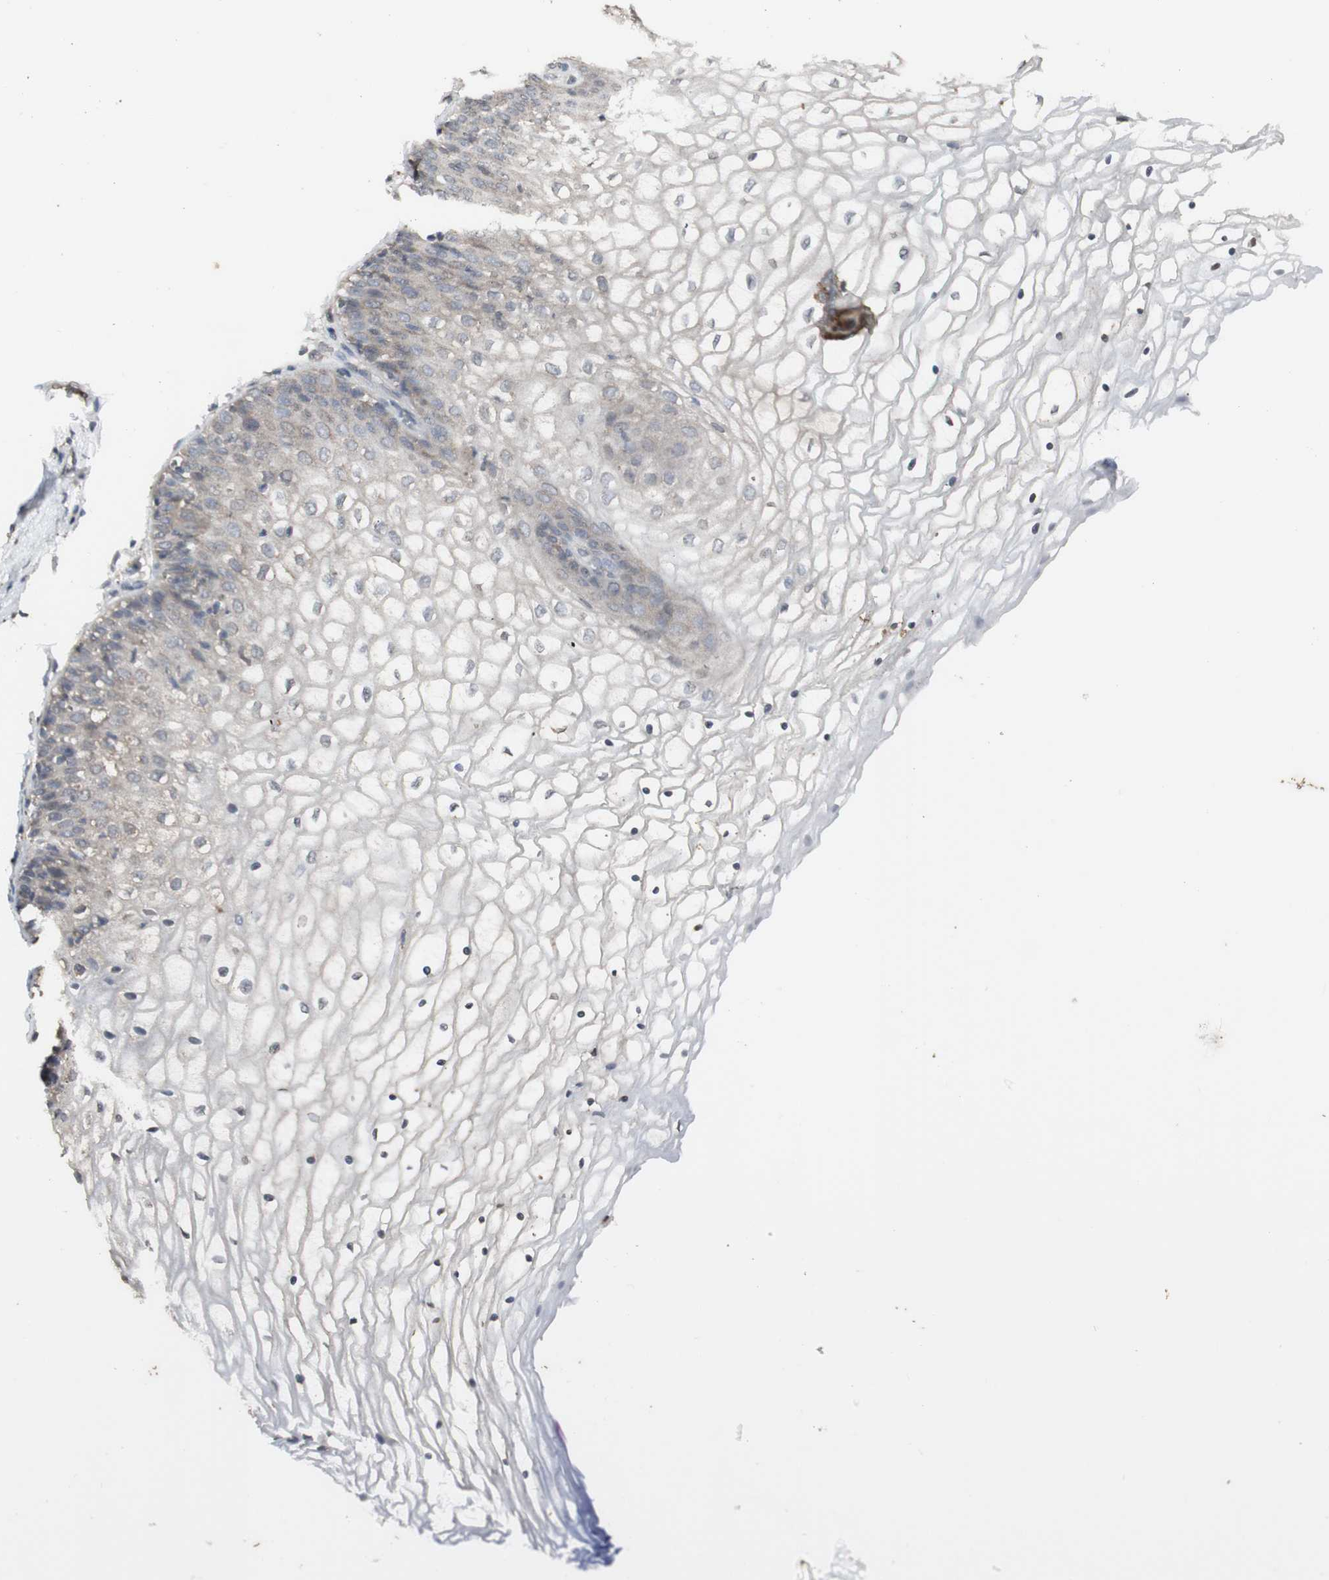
{"staining": {"intensity": "weak", "quantity": "<25%", "location": "cytoplasmic/membranous"}, "tissue": "vagina", "cell_type": "Squamous epithelial cells", "image_type": "normal", "snomed": [{"axis": "morphology", "description": "Normal tissue, NOS"}, {"axis": "topography", "description": "Vagina"}], "caption": "A high-resolution image shows immunohistochemistry staining of normal vagina, which demonstrates no significant staining in squamous epithelial cells.", "gene": "ATP6V1E1", "patient": {"sex": "female", "age": 34}}